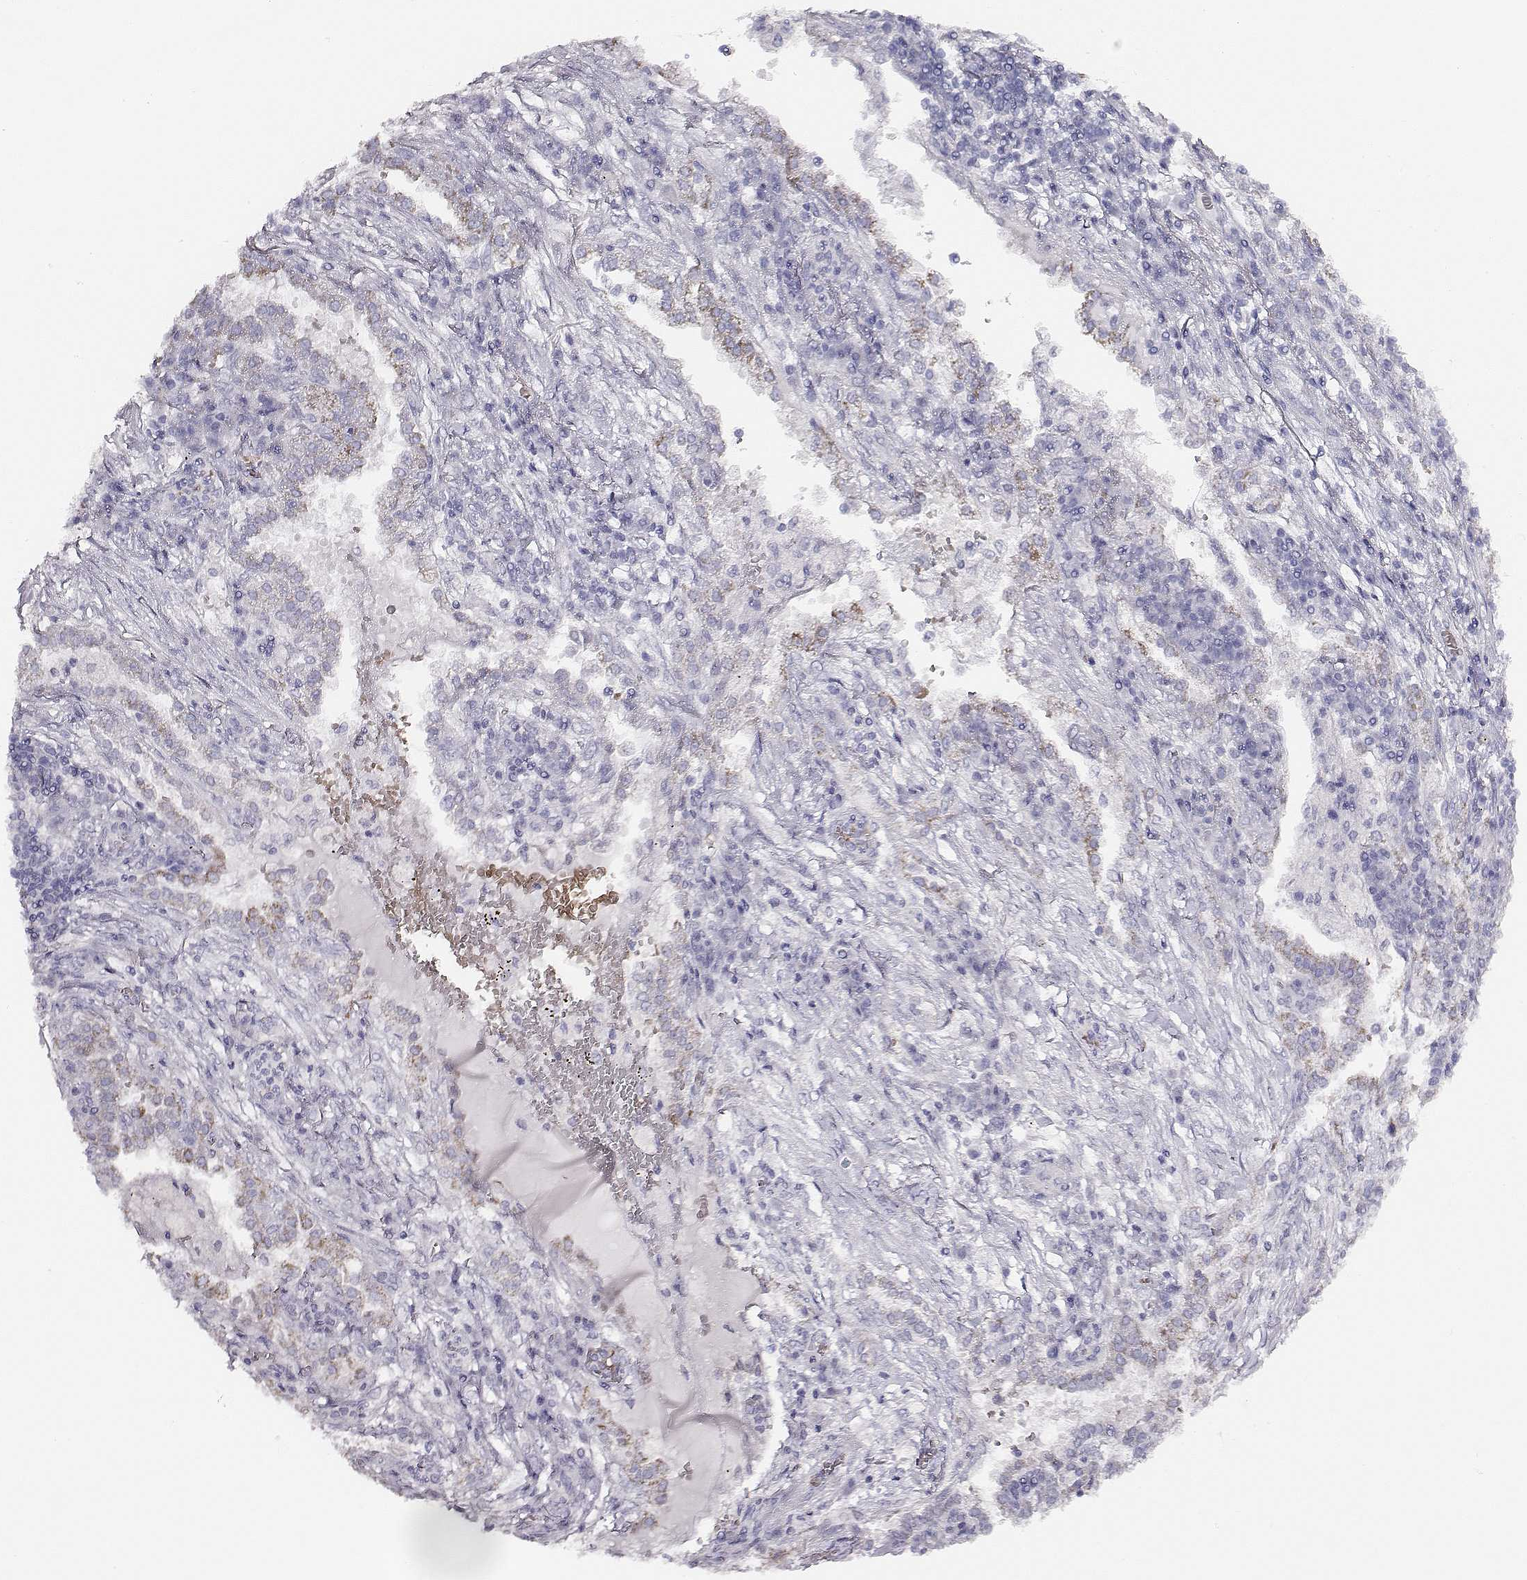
{"staining": {"intensity": "negative", "quantity": "none", "location": "none"}, "tissue": "lung cancer", "cell_type": "Tumor cells", "image_type": "cancer", "snomed": [{"axis": "morphology", "description": "Adenocarcinoma, NOS"}, {"axis": "topography", "description": "Lung"}], "caption": "High magnification brightfield microscopy of lung cancer stained with DAB (3,3'-diaminobenzidine) (brown) and counterstained with hematoxylin (blue): tumor cells show no significant expression.", "gene": "AADAT", "patient": {"sex": "male", "age": 57}}